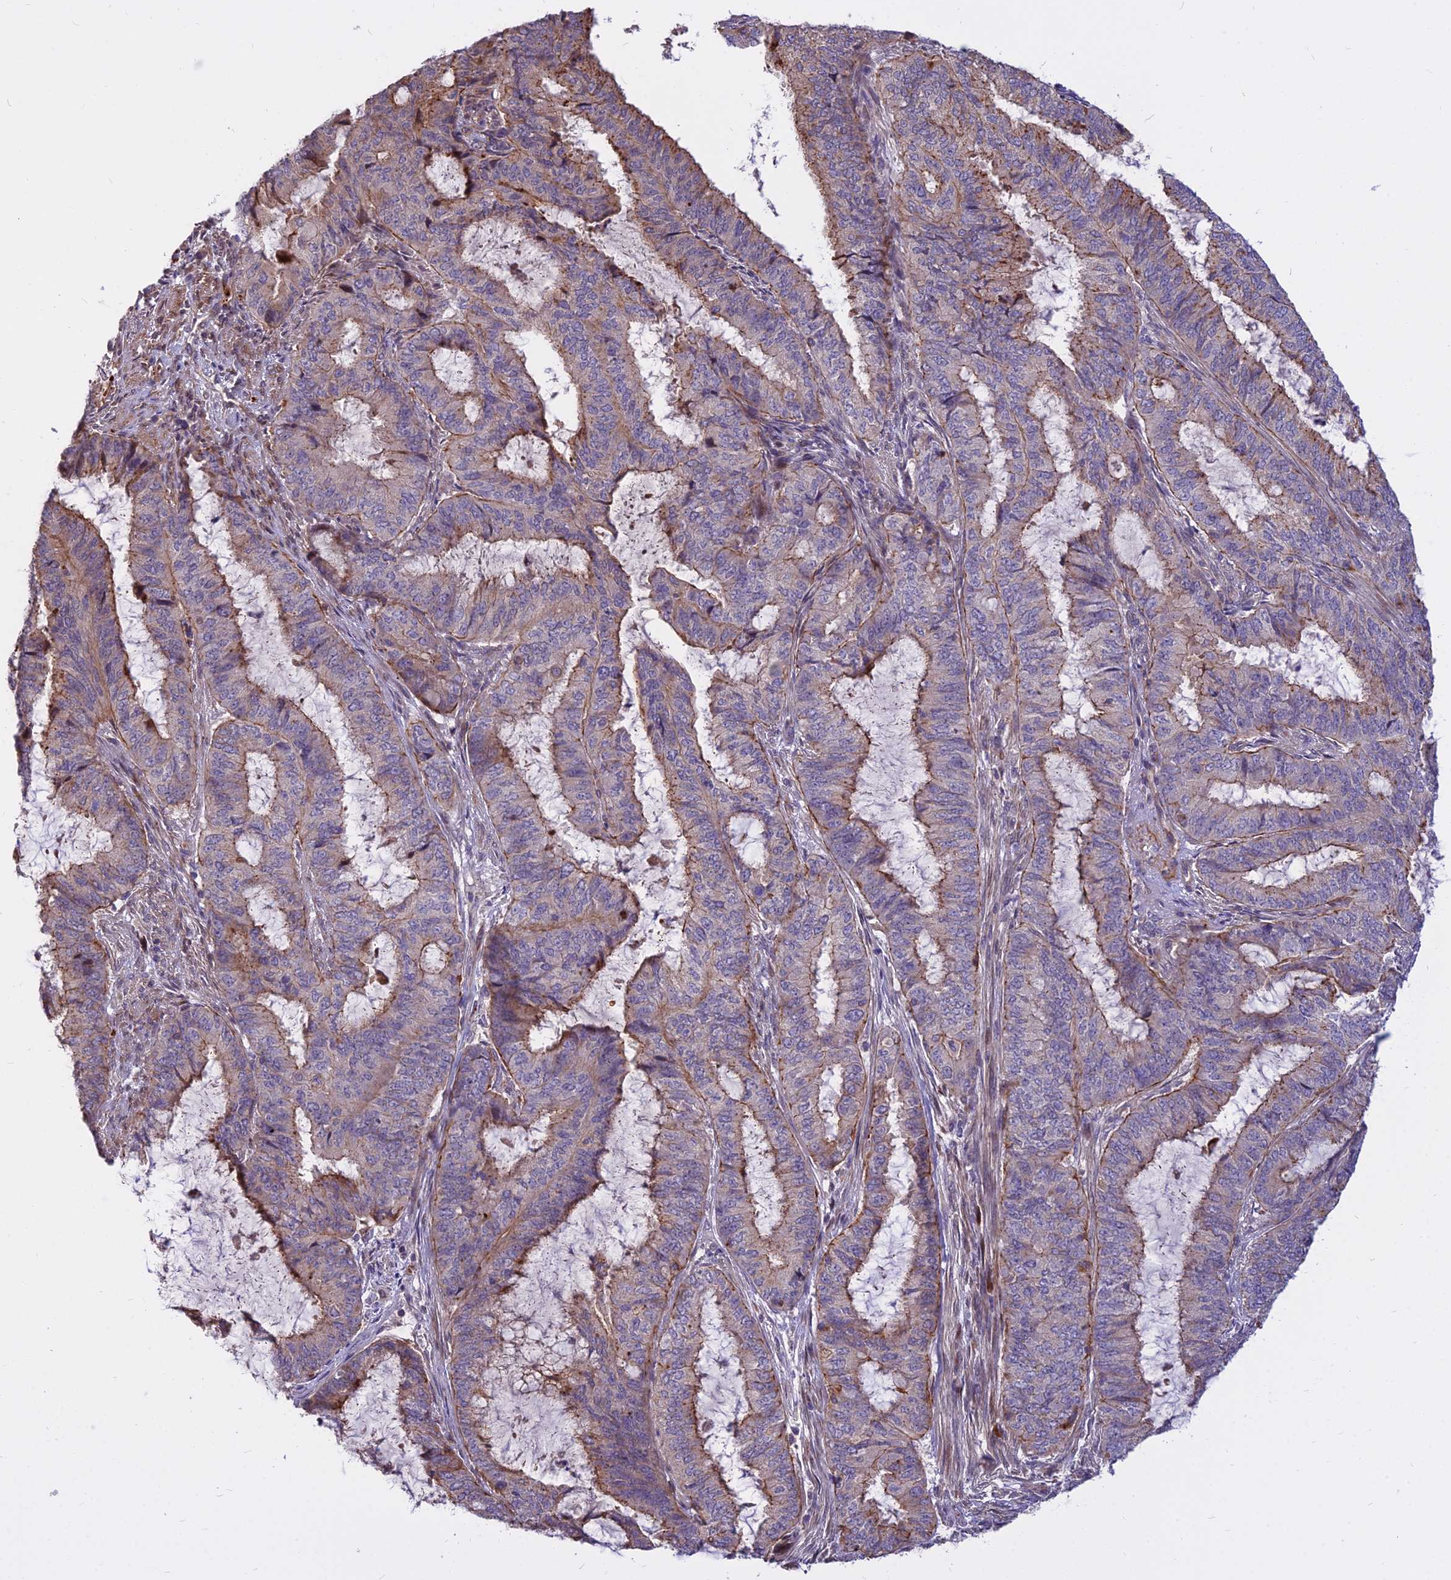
{"staining": {"intensity": "moderate", "quantity": "<25%", "location": "cytoplasmic/membranous"}, "tissue": "endometrial cancer", "cell_type": "Tumor cells", "image_type": "cancer", "snomed": [{"axis": "morphology", "description": "Adenocarcinoma, NOS"}, {"axis": "topography", "description": "Endometrium"}], "caption": "About <25% of tumor cells in human endometrial adenocarcinoma show moderate cytoplasmic/membranous protein positivity as visualized by brown immunohistochemical staining.", "gene": "GLYATL3", "patient": {"sex": "female", "age": 51}}